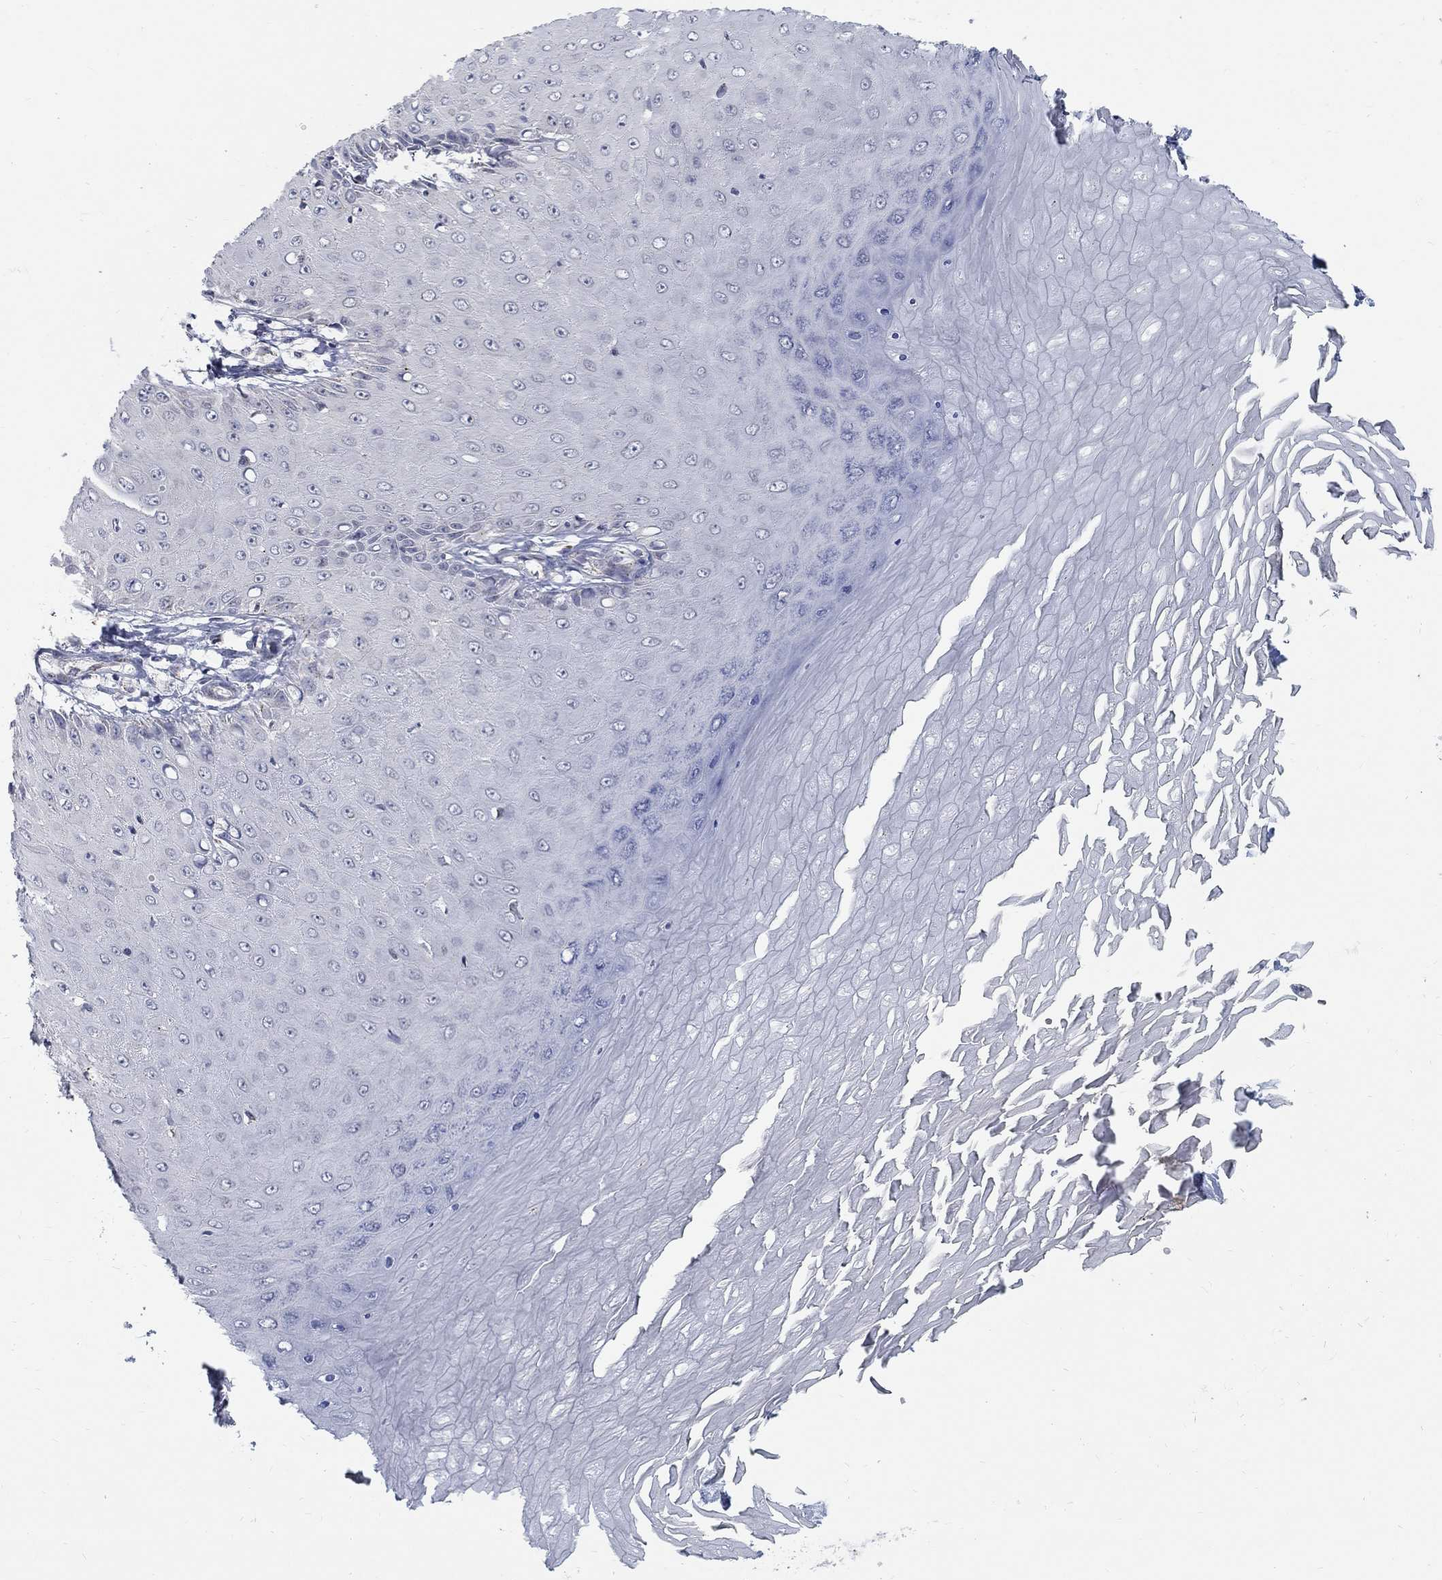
{"staining": {"intensity": "negative", "quantity": "none", "location": "none"}, "tissue": "skin cancer", "cell_type": "Tumor cells", "image_type": "cancer", "snomed": [{"axis": "morphology", "description": "Inflammation, NOS"}, {"axis": "morphology", "description": "Squamous cell carcinoma, NOS"}, {"axis": "topography", "description": "Skin"}], "caption": "Skin cancer was stained to show a protein in brown. There is no significant staining in tumor cells. Brightfield microscopy of immunohistochemistry (IHC) stained with DAB (3,3'-diaminobenzidine) (brown) and hematoxylin (blue), captured at high magnification.", "gene": "PANK3", "patient": {"sex": "male", "age": 70}}